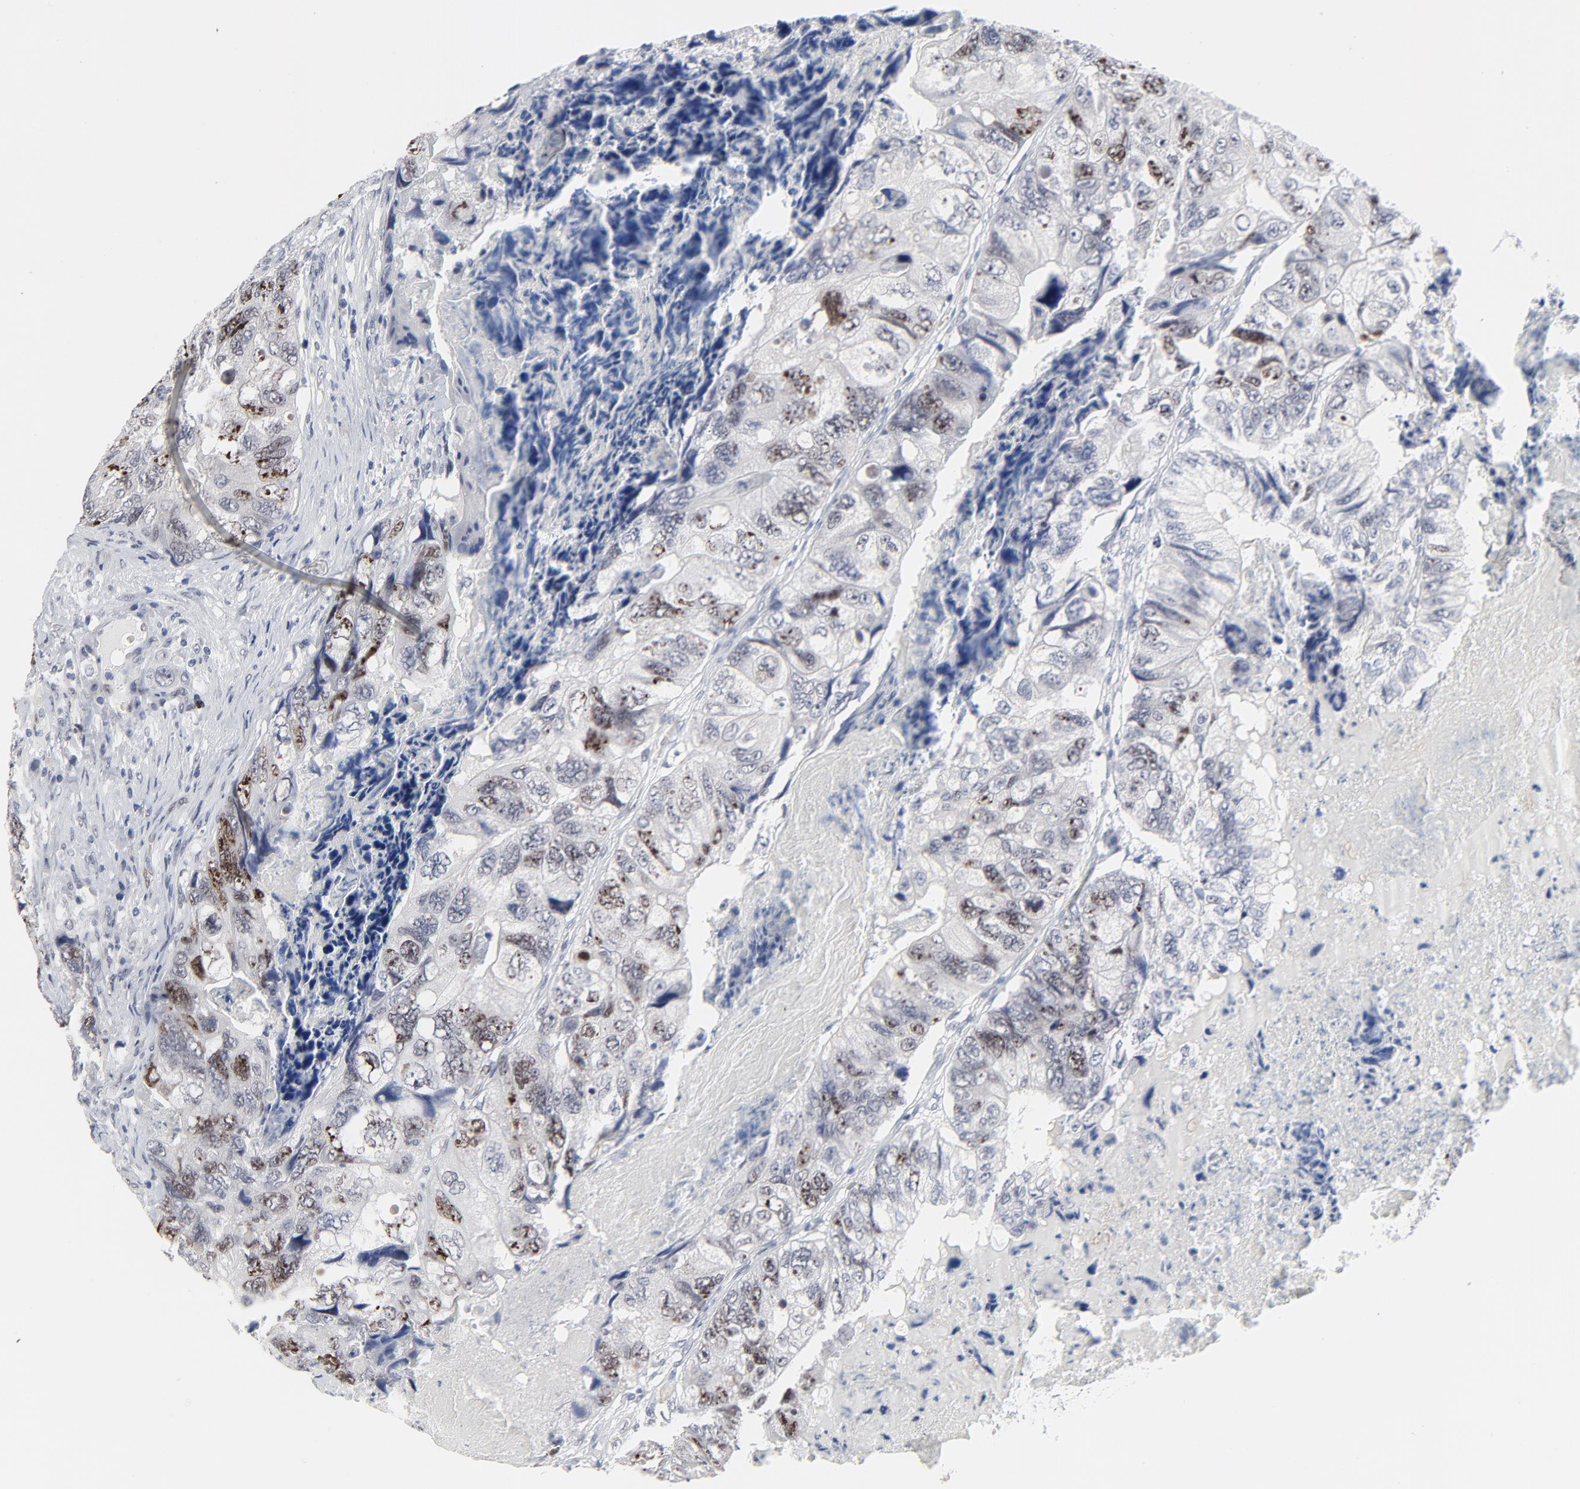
{"staining": {"intensity": "moderate", "quantity": "25%-75%", "location": "nuclear"}, "tissue": "colorectal cancer", "cell_type": "Tumor cells", "image_type": "cancer", "snomed": [{"axis": "morphology", "description": "Adenocarcinoma, NOS"}, {"axis": "topography", "description": "Rectum"}], "caption": "A medium amount of moderate nuclear positivity is seen in approximately 25%-75% of tumor cells in colorectal cancer (adenocarcinoma) tissue. Using DAB (brown) and hematoxylin (blue) stains, captured at high magnification using brightfield microscopy.", "gene": "ZNF589", "patient": {"sex": "female", "age": 82}}